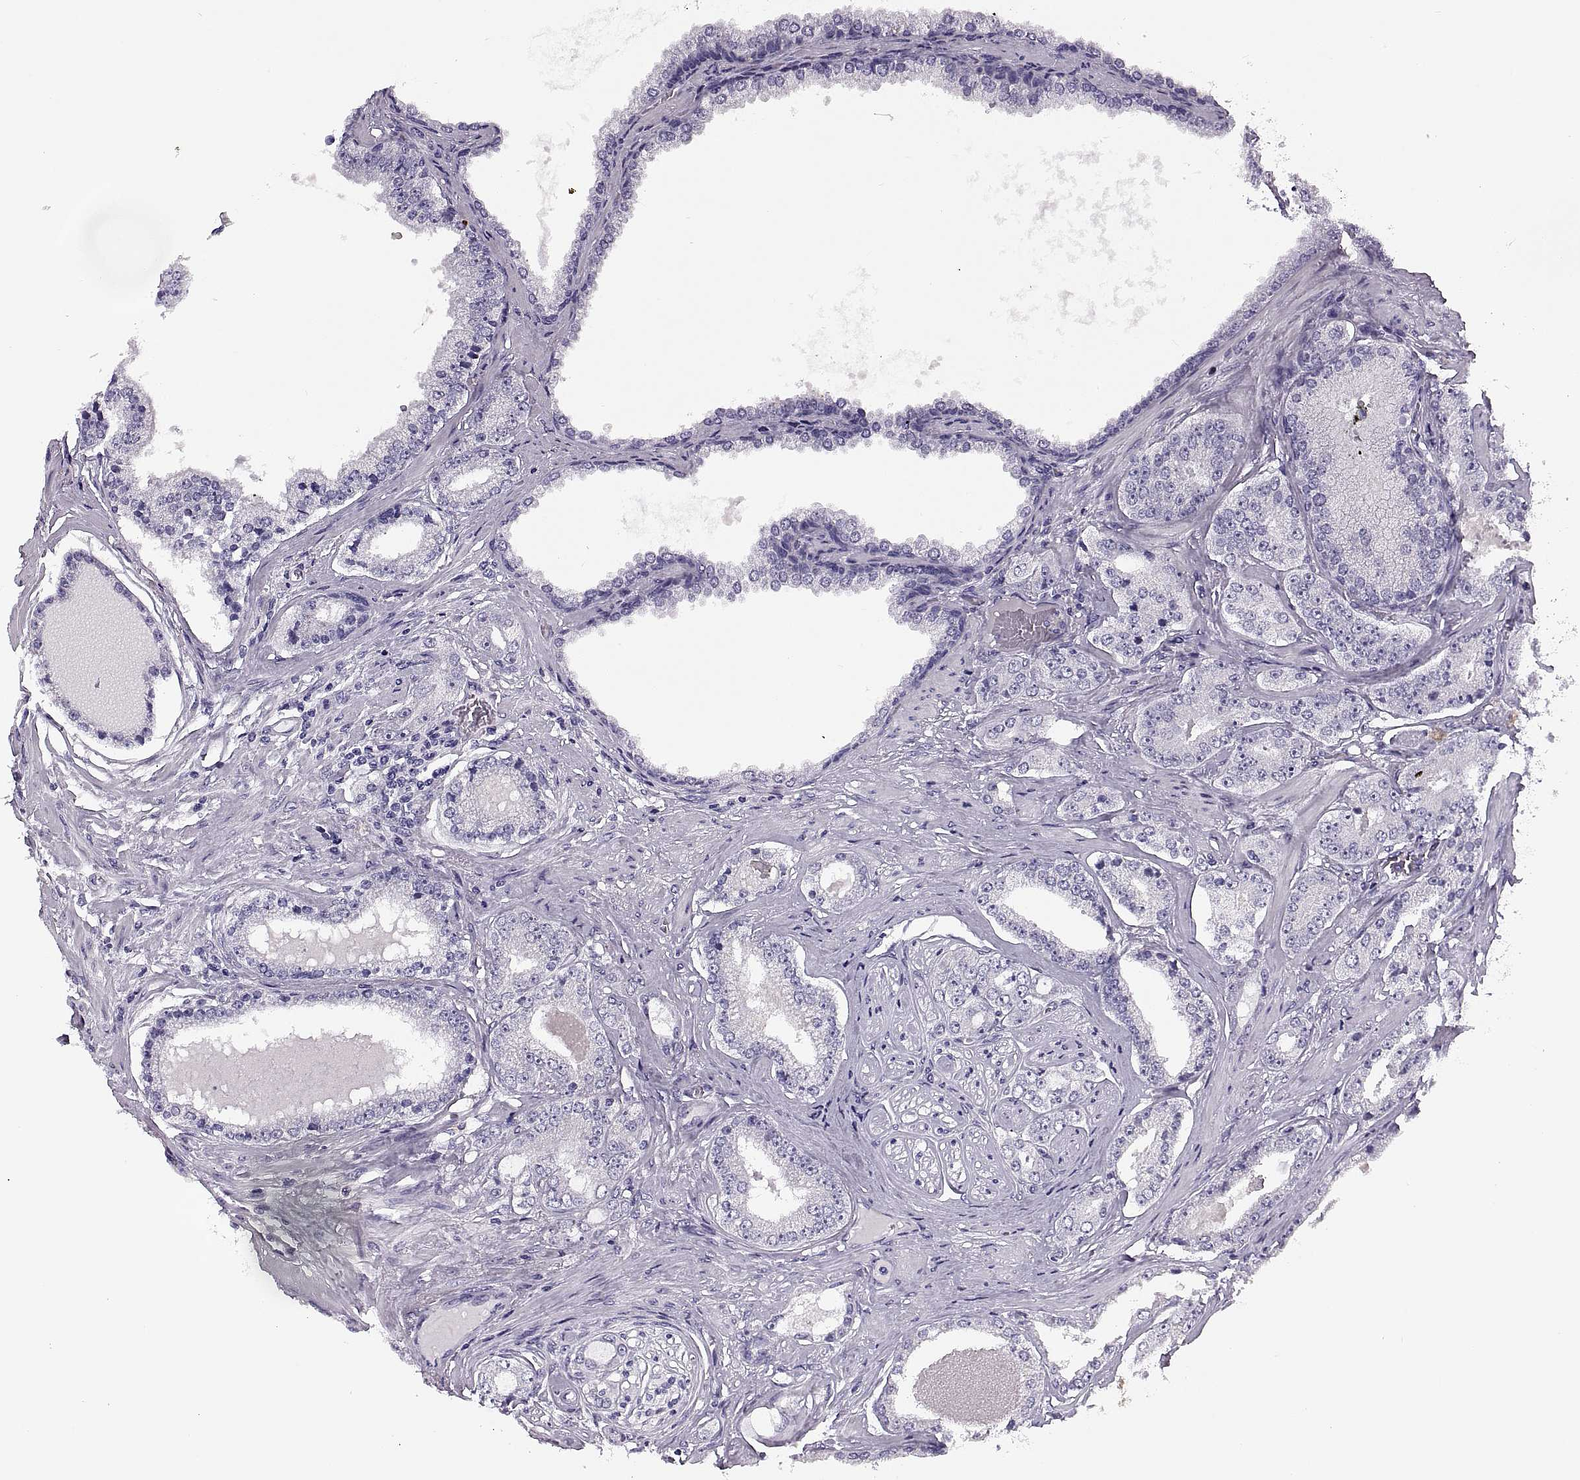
{"staining": {"intensity": "negative", "quantity": "none", "location": "none"}, "tissue": "prostate cancer", "cell_type": "Tumor cells", "image_type": "cancer", "snomed": [{"axis": "morphology", "description": "Adenocarcinoma, NOS"}, {"axis": "topography", "description": "Prostate"}], "caption": "Immunohistochemical staining of human prostate cancer (adenocarcinoma) demonstrates no significant positivity in tumor cells.", "gene": "MAGEB1", "patient": {"sex": "male", "age": 64}}